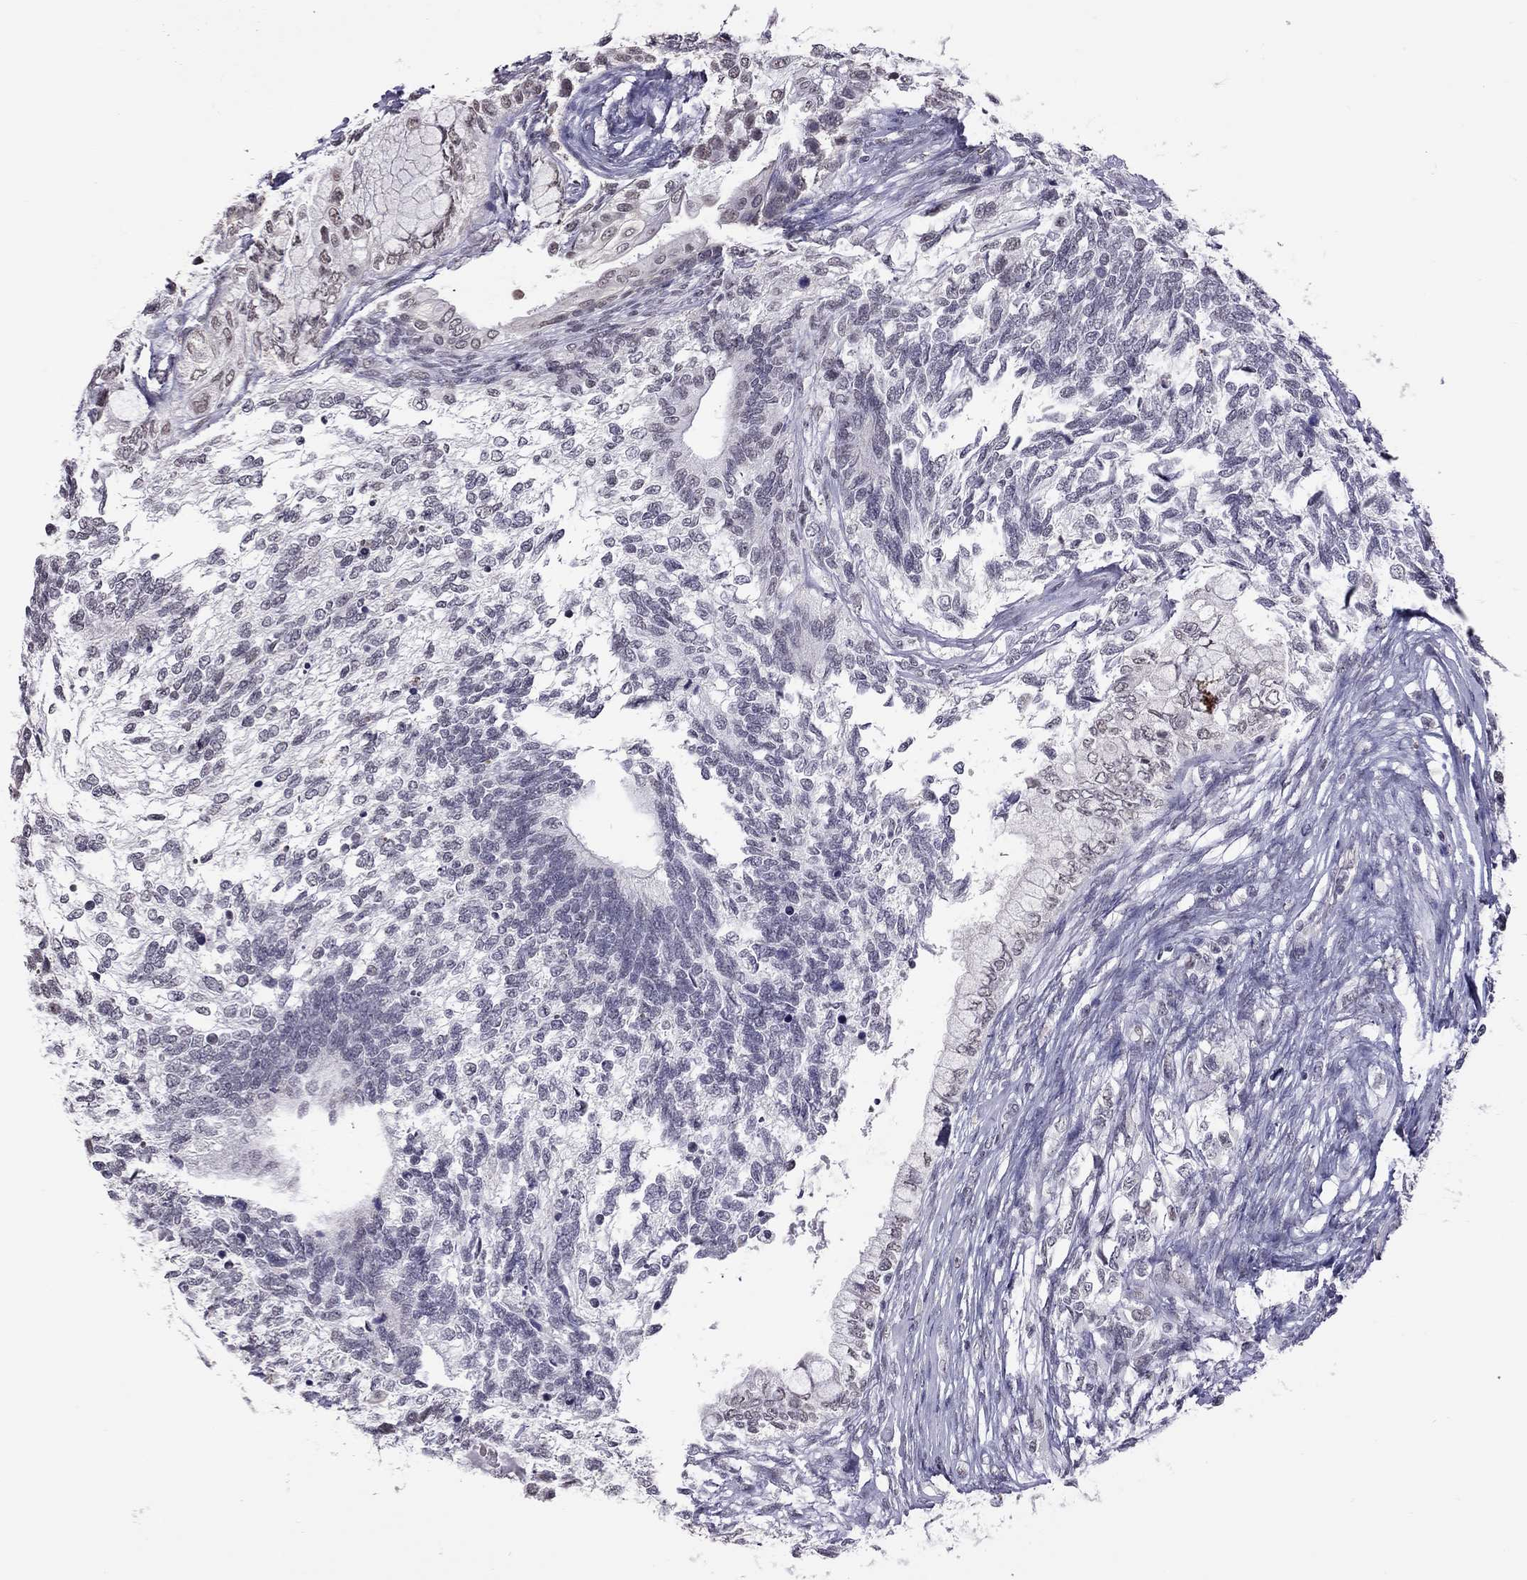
{"staining": {"intensity": "moderate", "quantity": "<25%", "location": "nuclear"}, "tissue": "testis cancer", "cell_type": "Tumor cells", "image_type": "cancer", "snomed": [{"axis": "morphology", "description": "Seminoma, NOS"}, {"axis": "morphology", "description": "Carcinoma, Embryonal, NOS"}, {"axis": "topography", "description": "Testis"}], "caption": "The histopathology image displays staining of testis cancer, revealing moderate nuclear protein staining (brown color) within tumor cells. (DAB IHC, brown staining for protein, blue staining for nuclei).", "gene": "PPP1R3A", "patient": {"sex": "male", "age": 41}}